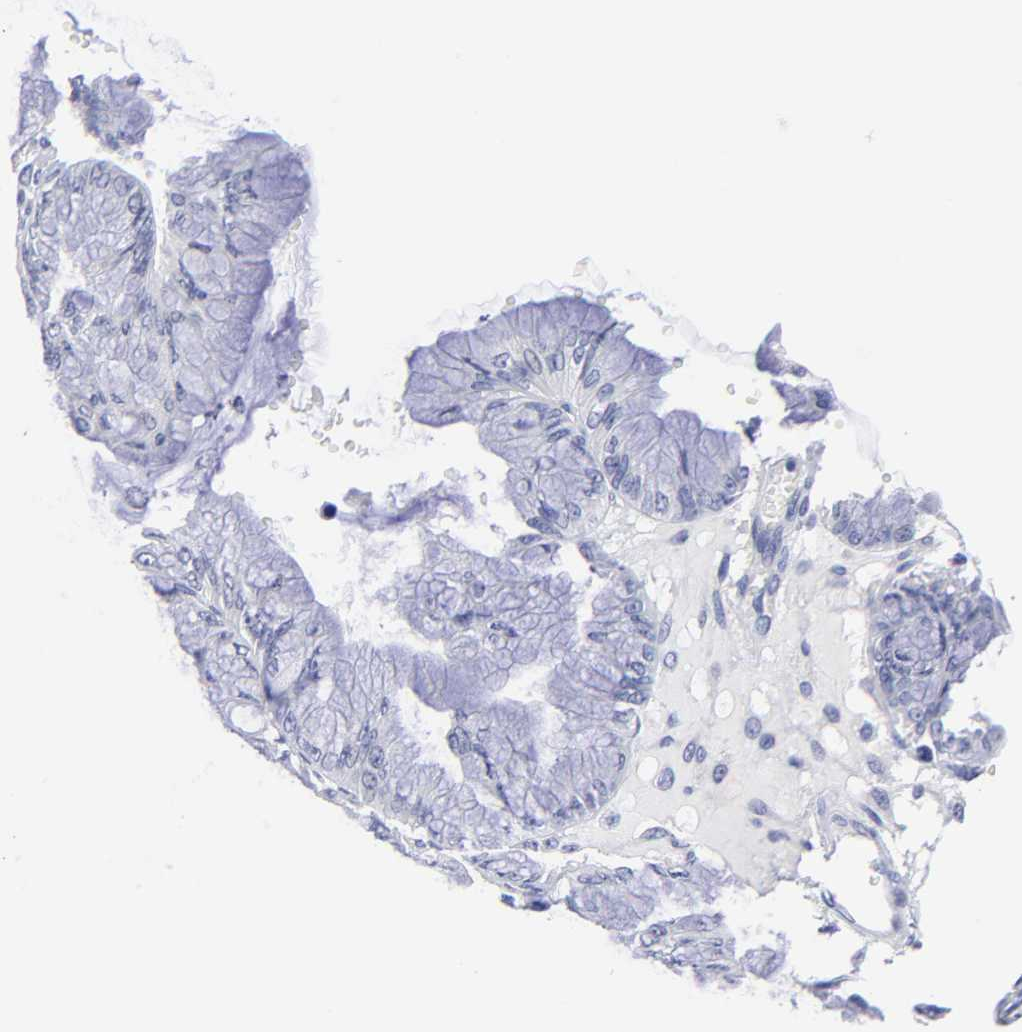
{"staining": {"intensity": "negative", "quantity": "none", "location": "none"}, "tissue": "ovarian cancer", "cell_type": "Tumor cells", "image_type": "cancer", "snomed": [{"axis": "morphology", "description": "Cystadenocarcinoma, mucinous, NOS"}, {"axis": "topography", "description": "Ovary"}], "caption": "A micrograph of human mucinous cystadenocarcinoma (ovarian) is negative for staining in tumor cells.", "gene": "DUSP9", "patient": {"sex": "female", "age": 63}}